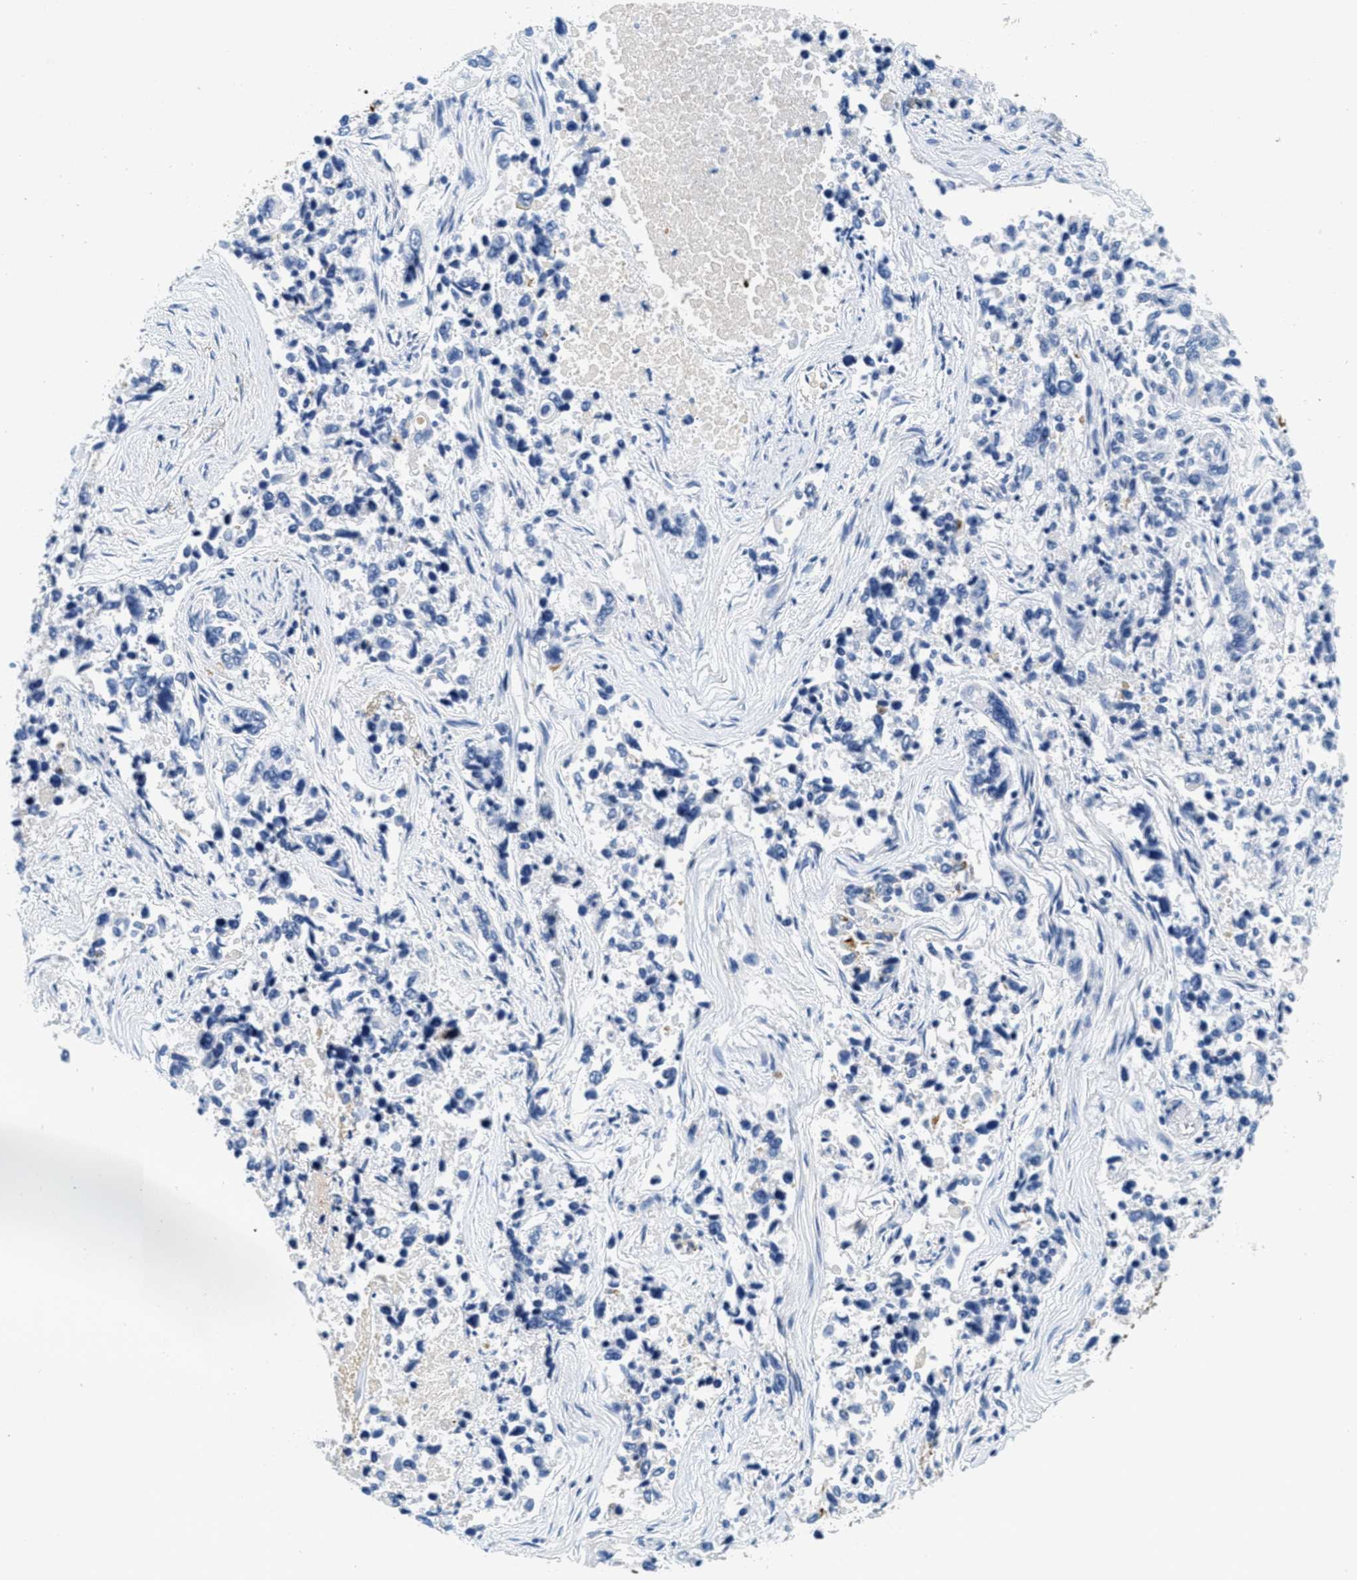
{"staining": {"intensity": "negative", "quantity": "none", "location": "none"}, "tissue": "lung cancer", "cell_type": "Tumor cells", "image_type": "cancer", "snomed": [{"axis": "morphology", "description": "Adenocarcinoma, NOS"}, {"axis": "topography", "description": "Lung"}], "caption": "Photomicrograph shows no significant protein positivity in tumor cells of lung cancer (adenocarcinoma).", "gene": "SERPINA1", "patient": {"sex": "male", "age": 84}}